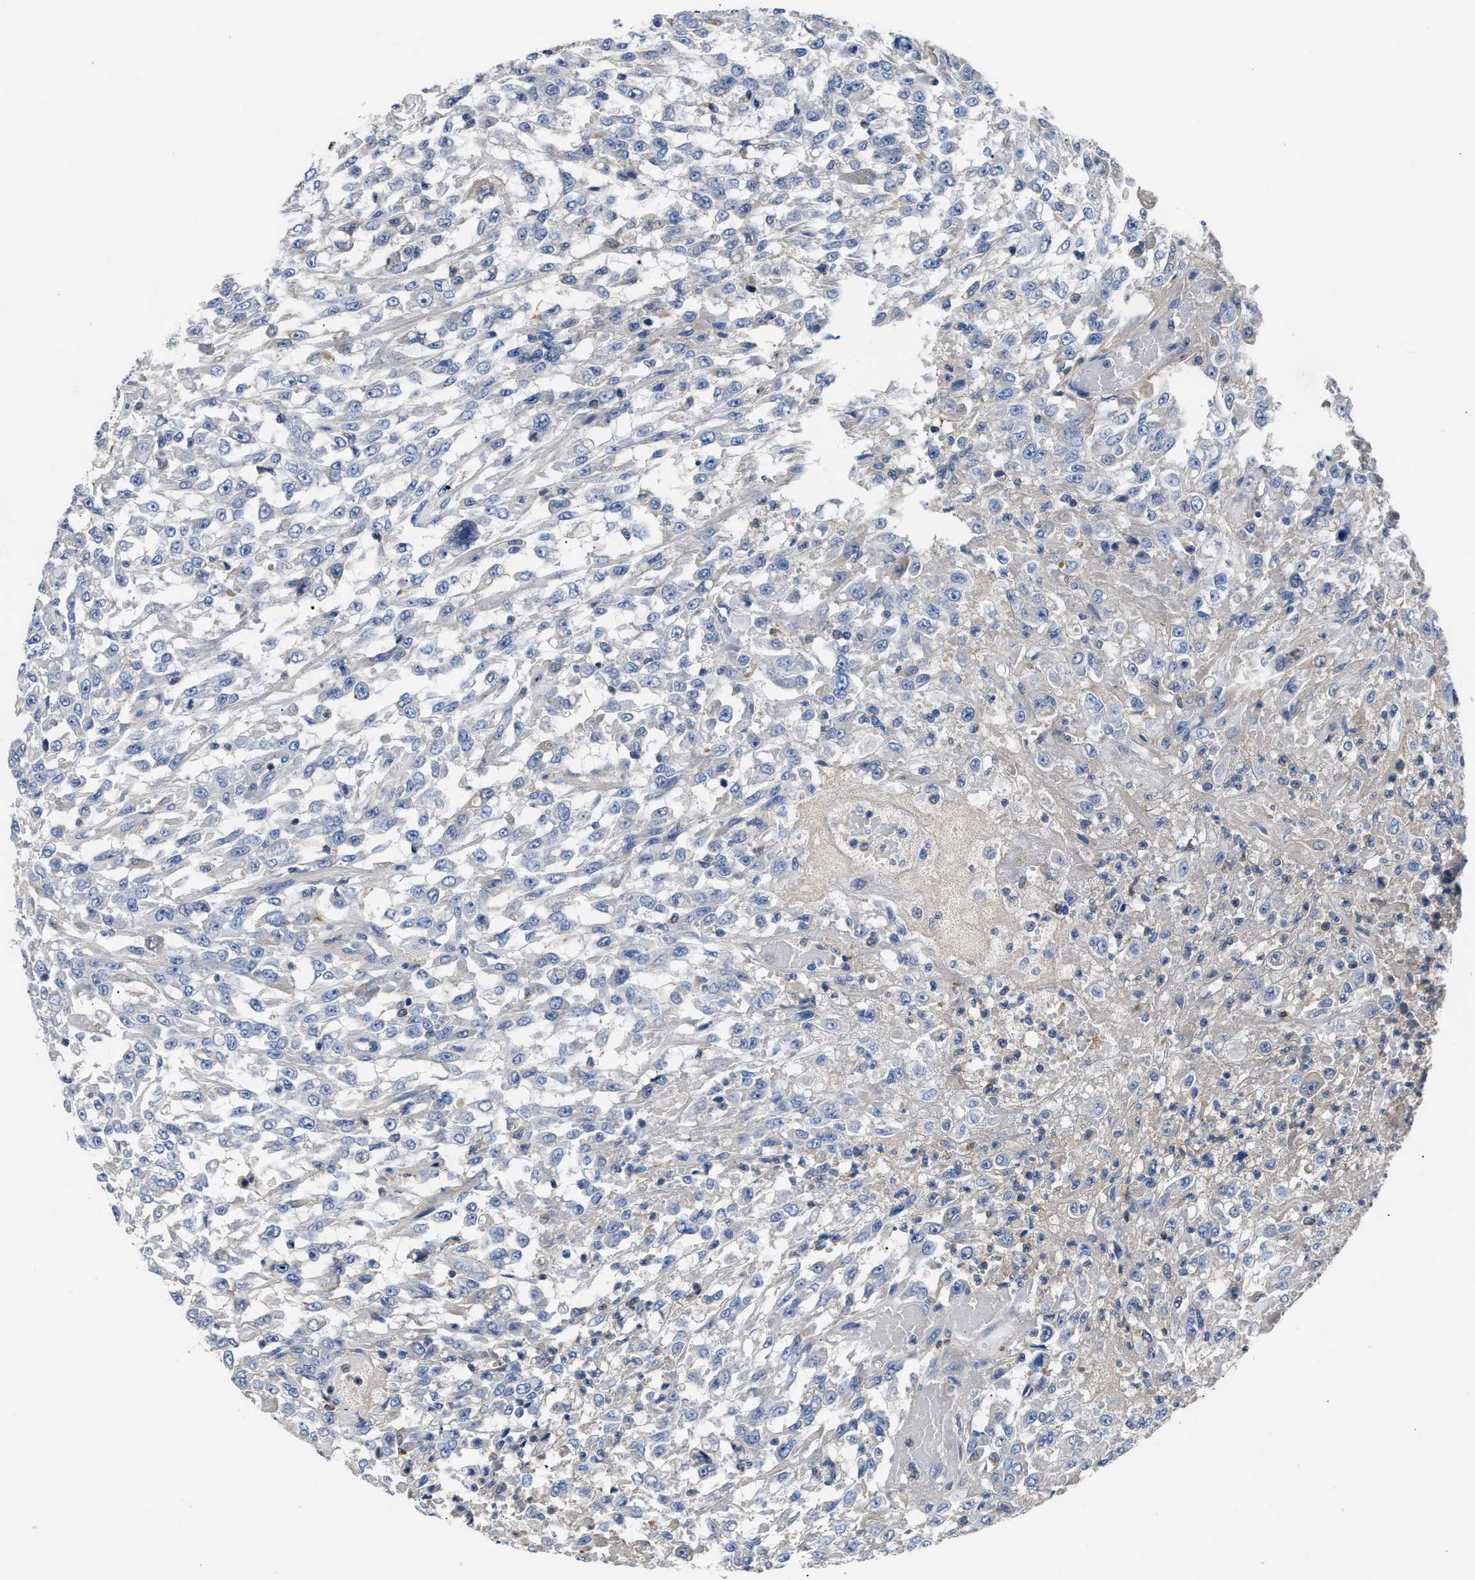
{"staining": {"intensity": "negative", "quantity": "none", "location": "none"}, "tissue": "urothelial cancer", "cell_type": "Tumor cells", "image_type": "cancer", "snomed": [{"axis": "morphology", "description": "Urothelial carcinoma, High grade"}, {"axis": "topography", "description": "Urinary bladder"}], "caption": "High-grade urothelial carcinoma was stained to show a protein in brown. There is no significant expression in tumor cells.", "gene": "CCDC171", "patient": {"sex": "male", "age": 46}}